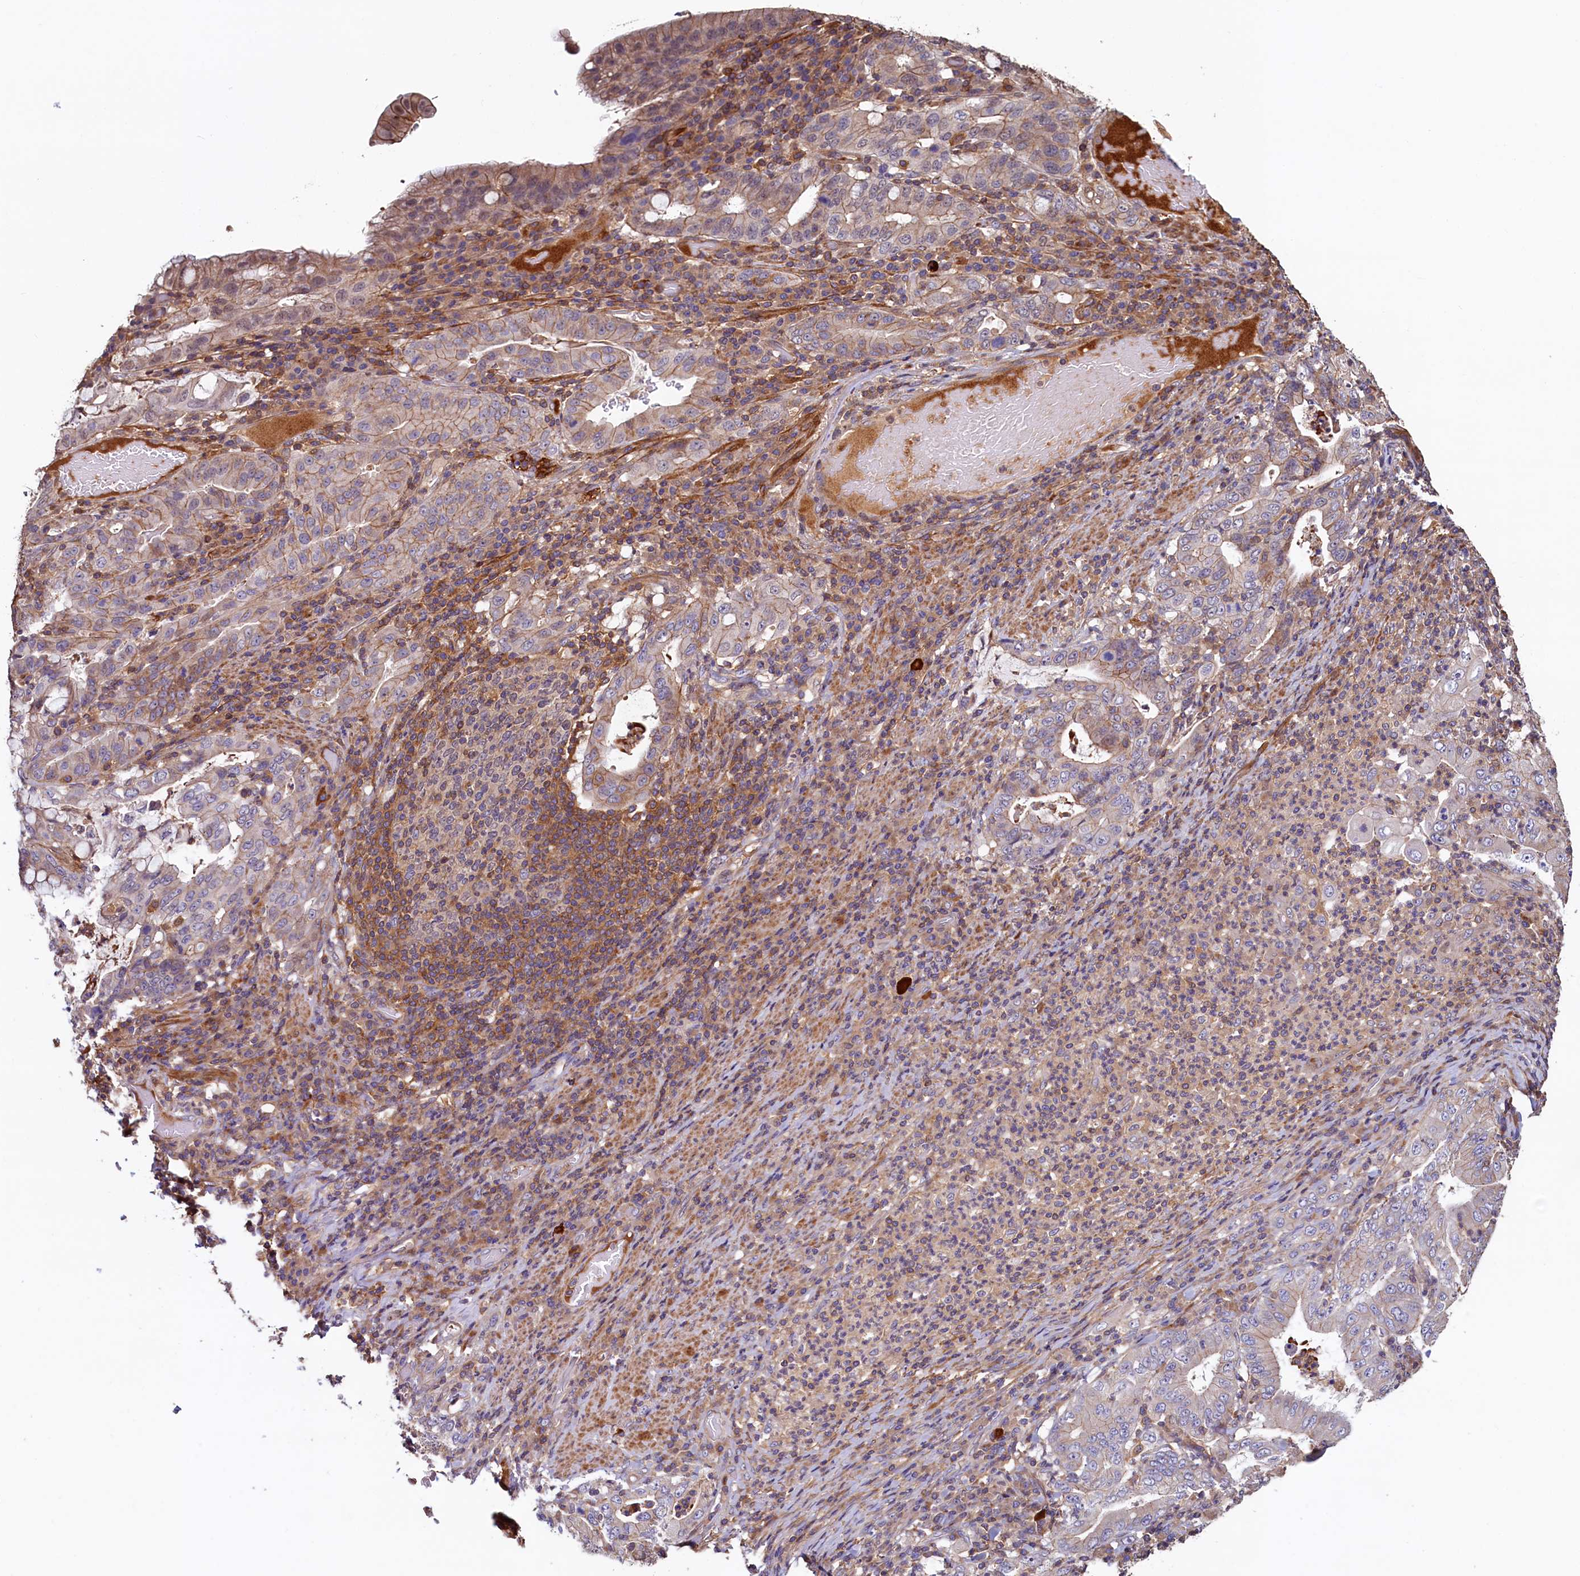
{"staining": {"intensity": "weak", "quantity": "<25%", "location": "cytoplasmic/membranous"}, "tissue": "stomach cancer", "cell_type": "Tumor cells", "image_type": "cancer", "snomed": [{"axis": "morphology", "description": "Normal tissue, NOS"}, {"axis": "morphology", "description": "Adenocarcinoma, NOS"}, {"axis": "topography", "description": "Esophagus"}, {"axis": "topography", "description": "Stomach, upper"}, {"axis": "topography", "description": "Peripheral nerve tissue"}], "caption": "Immunohistochemical staining of stomach cancer exhibits no significant expression in tumor cells.", "gene": "DUOXA1", "patient": {"sex": "male", "age": 62}}